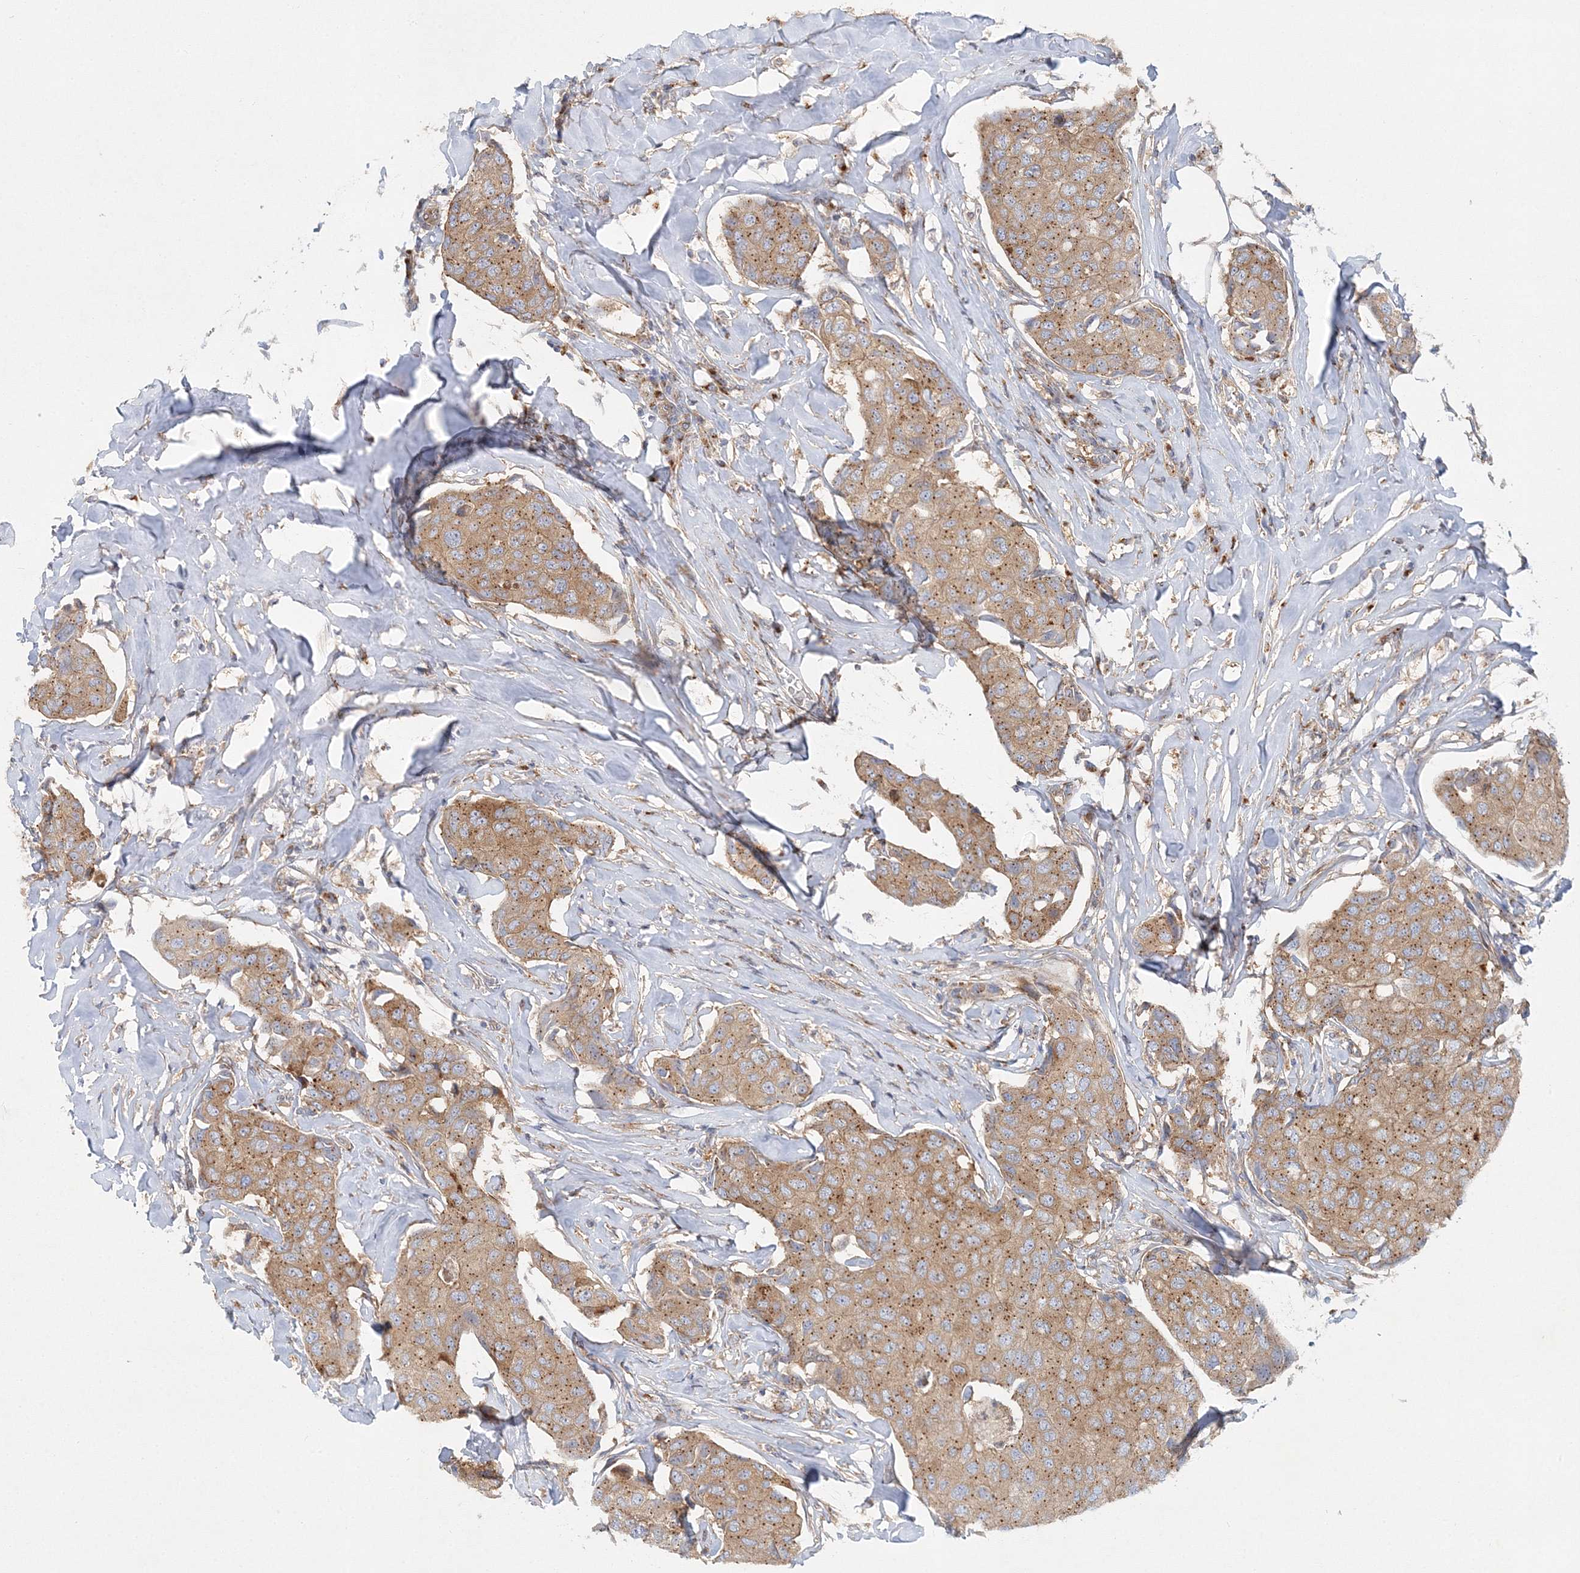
{"staining": {"intensity": "moderate", "quantity": ">75%", "location": "cytoplasmic/membranous"}, "tissue": "breast cancer", "cell_type": "Tumor cells", "image_type": "cancer", "snomed": [{"axis": "morphology", "description": "Duct carcinoma"}, {"axis": "topography", "description": "Breast"}], "caption": "Protein positivity by immunohistochemistry (IHC) shows moderate cytoplasmic/membranous positivity in approximately >75% of tumor cells in intraductal carcinoma (breast).", "gene": "SEC23IP", "patient": {"sex": "female", "age": 80}}